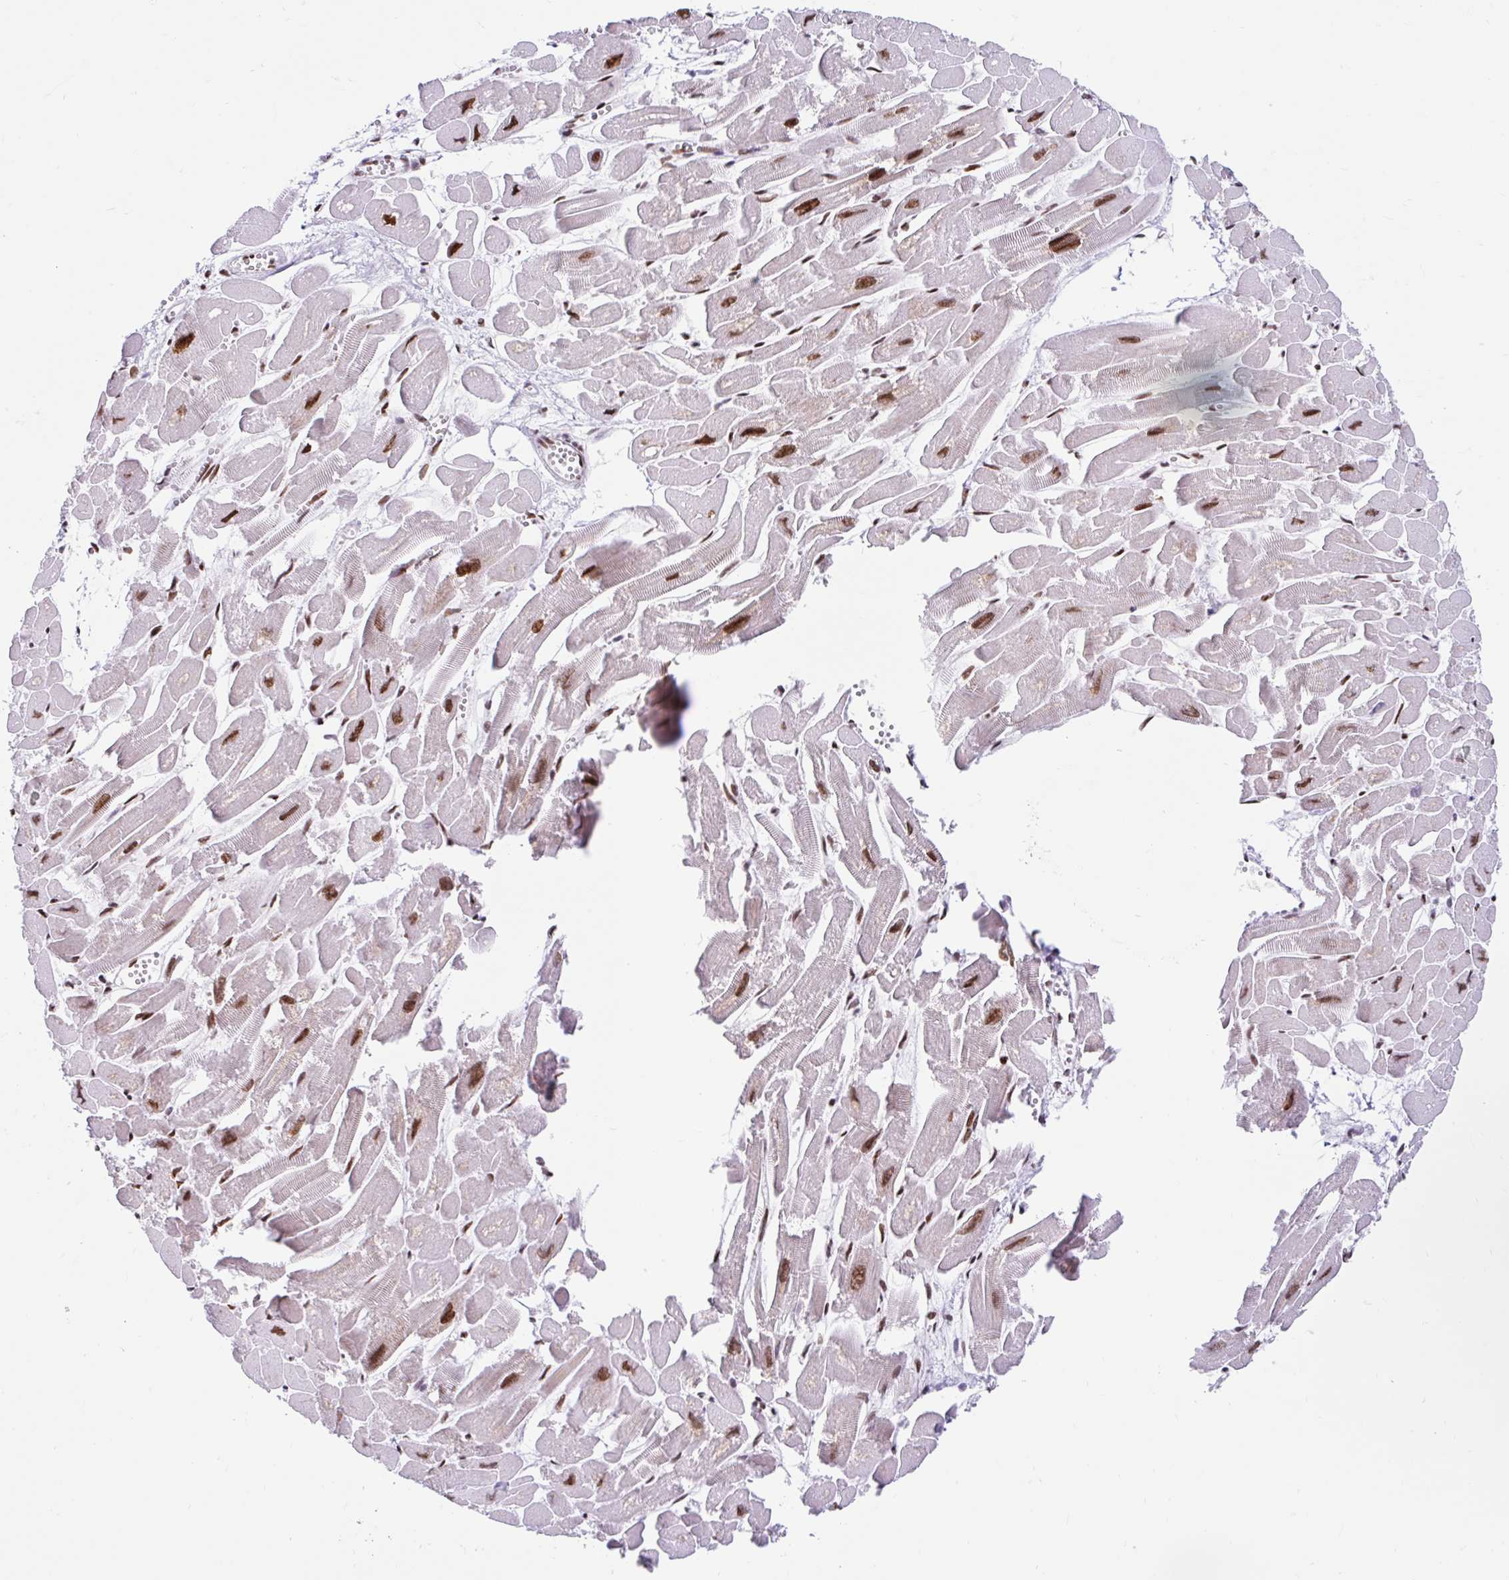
{"staining": {"intensity": "strong", "quantity": ">75%", "location": "nuclear"}, "tissue": "heart muscle", "cell_type": "Cardiomyocytes", "image_type": "normal", "snomed": [{"axis": "morphology", "description": "Normal tissue, NOS"}, {"axis": "topography", "description": "Heart"}], "caption": "Strong nuclear staining for a protein is identified in about >75% of cardiomyocytes of unremarkable heart muscle using IHC.", "gene": "KHDRBS1", "patient": {"sex": "male", "age": 54}}